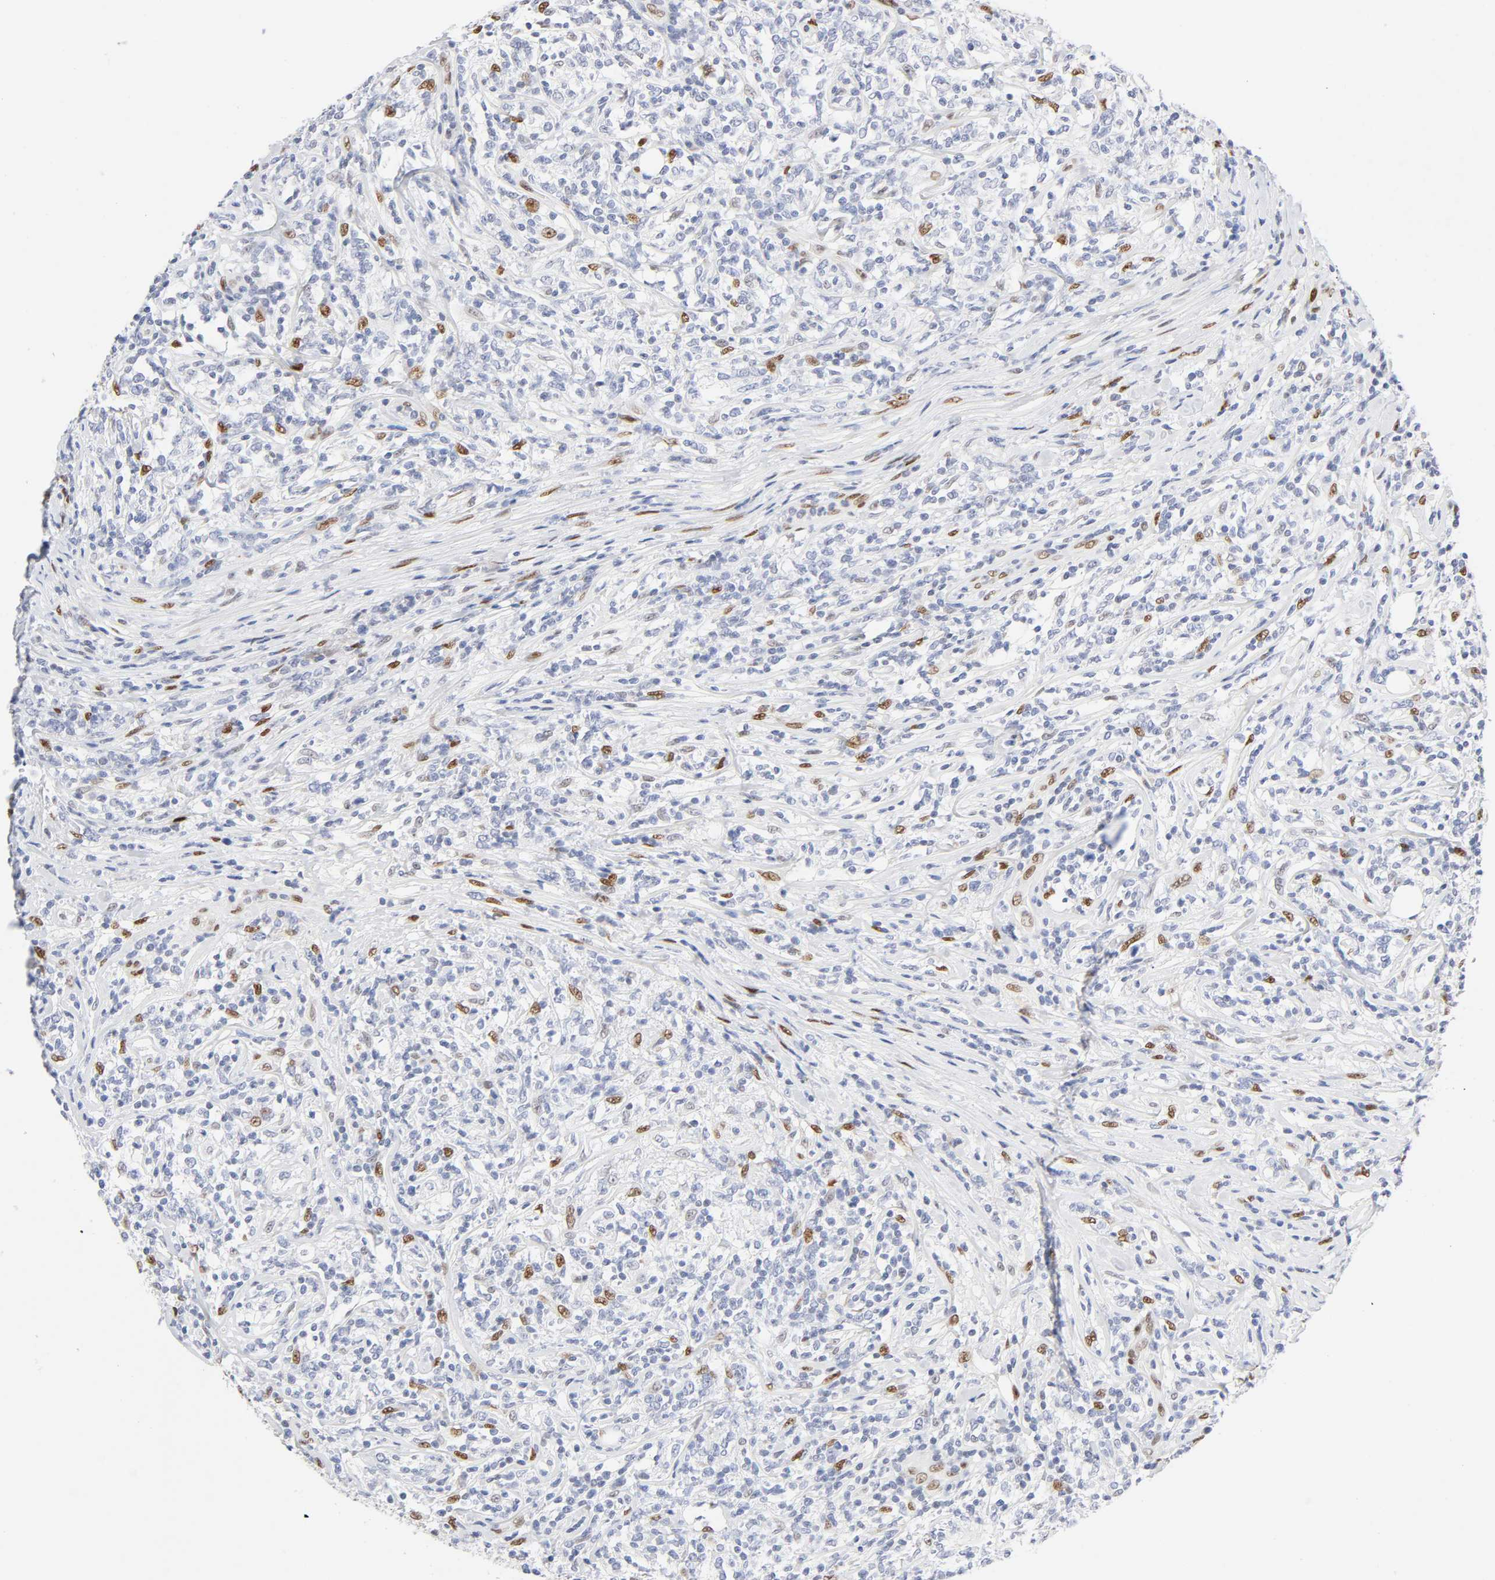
{"staining": {"intensity": "moderate", "quantity": "<25%", "location": "nuclear"}, "tissue": "lymphoma", "cell_type": "Tumor cells", "image_type": "cancer", "snomed": [{"axis": "morphology", "description": "Malignant lymphoma, non-Hodgkin's type, High grade"}, {"axis": "topography", "description": "Lymph node"}], "caption": "Immunohistochemical staining of human malignant lymphoma, non-Hodgkin's type (high-grade) shows low levels of moderate nuclear protein expression in approximately <25% of tumor cells.", "gene": "NFIC", "patient": {"sex": "female", "age": 84}}